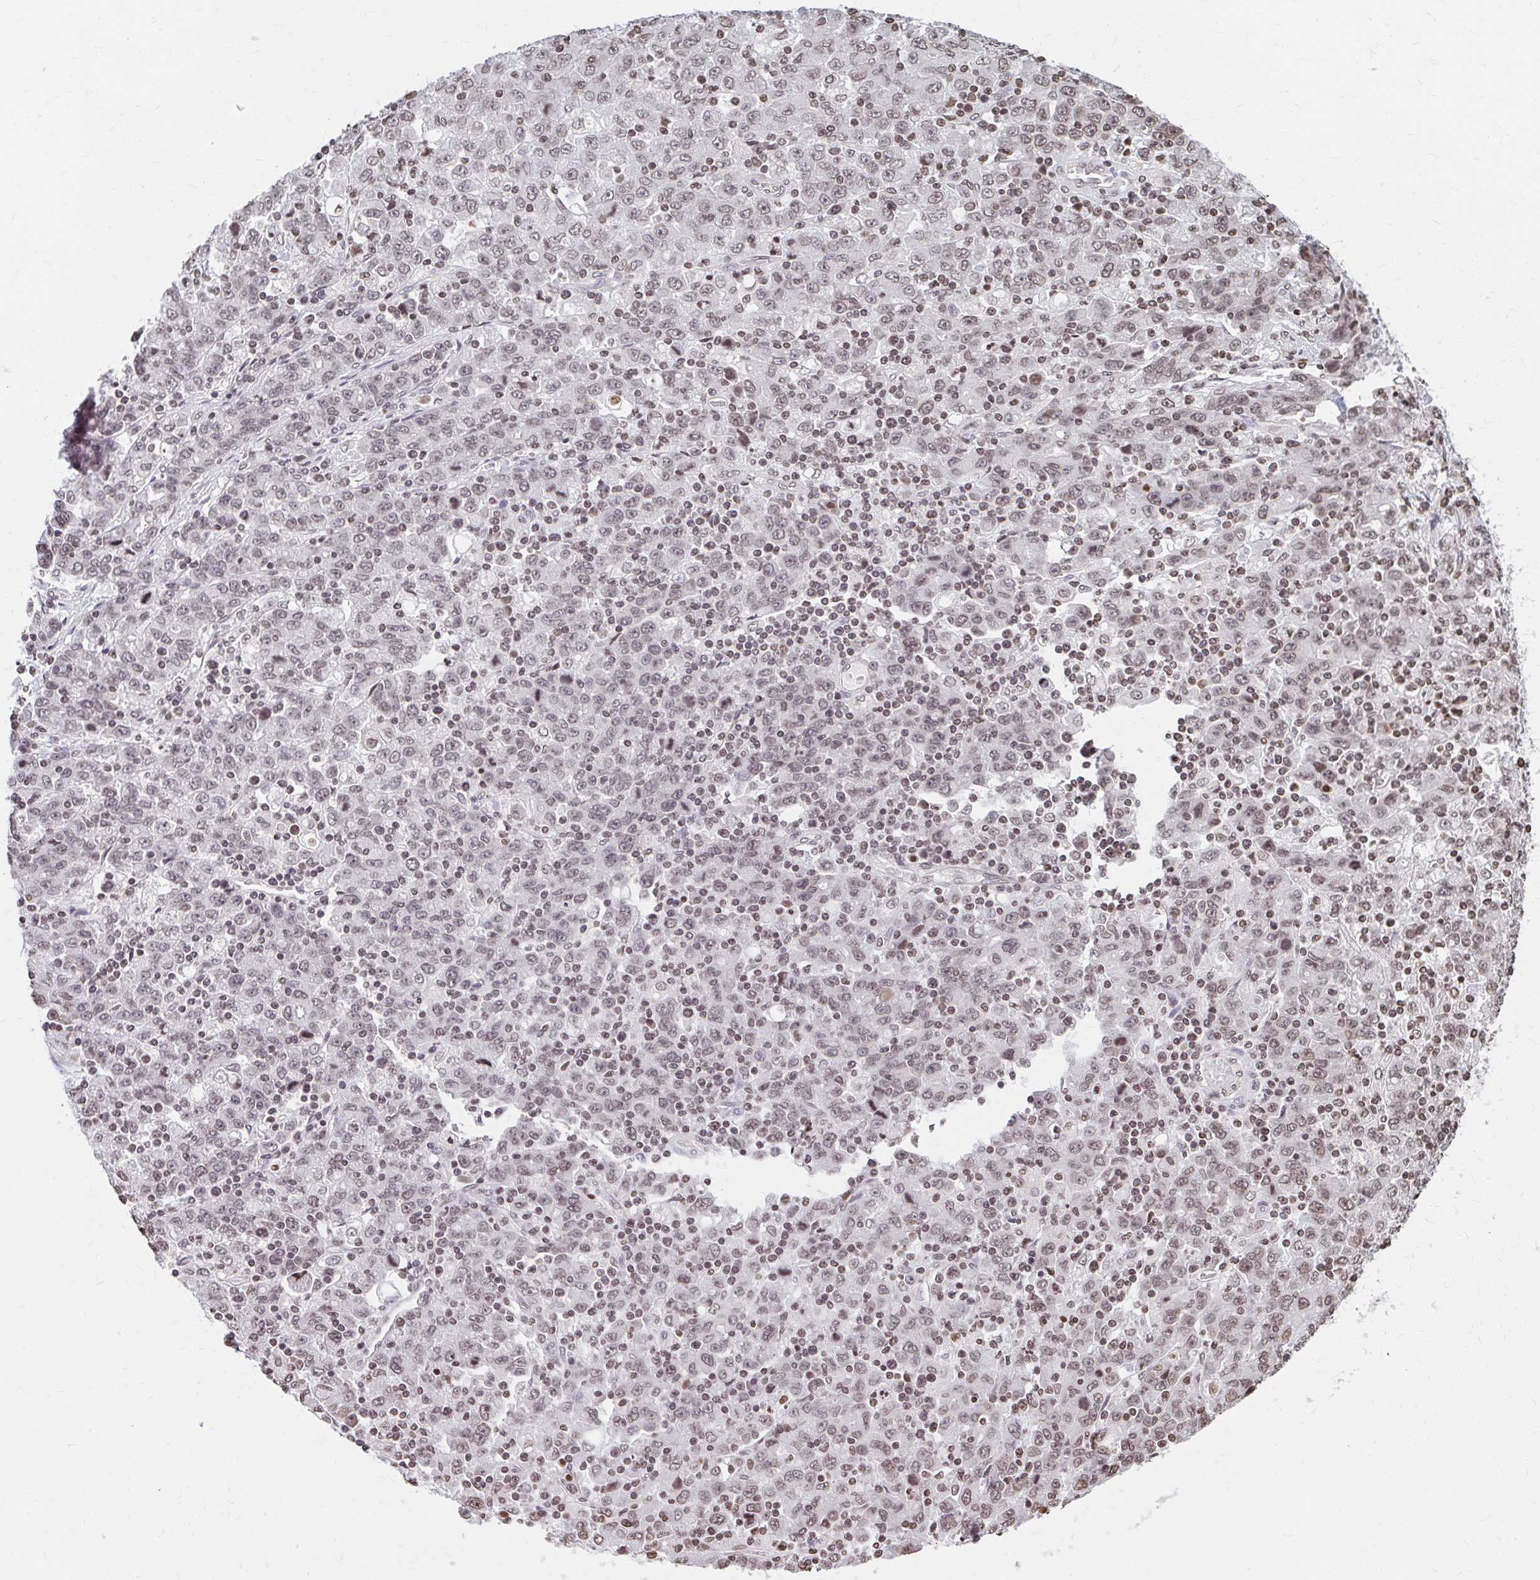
{"staining": {"intensity": "moderate", "quantity": ">75%", "location": "nuclear"}, "tissue": "stomach cancer", "cell_type": "Tumor cells", "image_type": "cancer", "snomed": [{"axis": "morphology", "description": "Adenocarcinoma, NOS"}, {"axis": "topography", "description": "Stomach, upper"}], "caption": "IHC image of stomach adenocarcinoma stained for a protein (brown), which shows medium levels of moderate nuclear expression in about >75% of tumor cells.", "gene": "ORC3", "patient": {"sex": "male", "age": 69}}